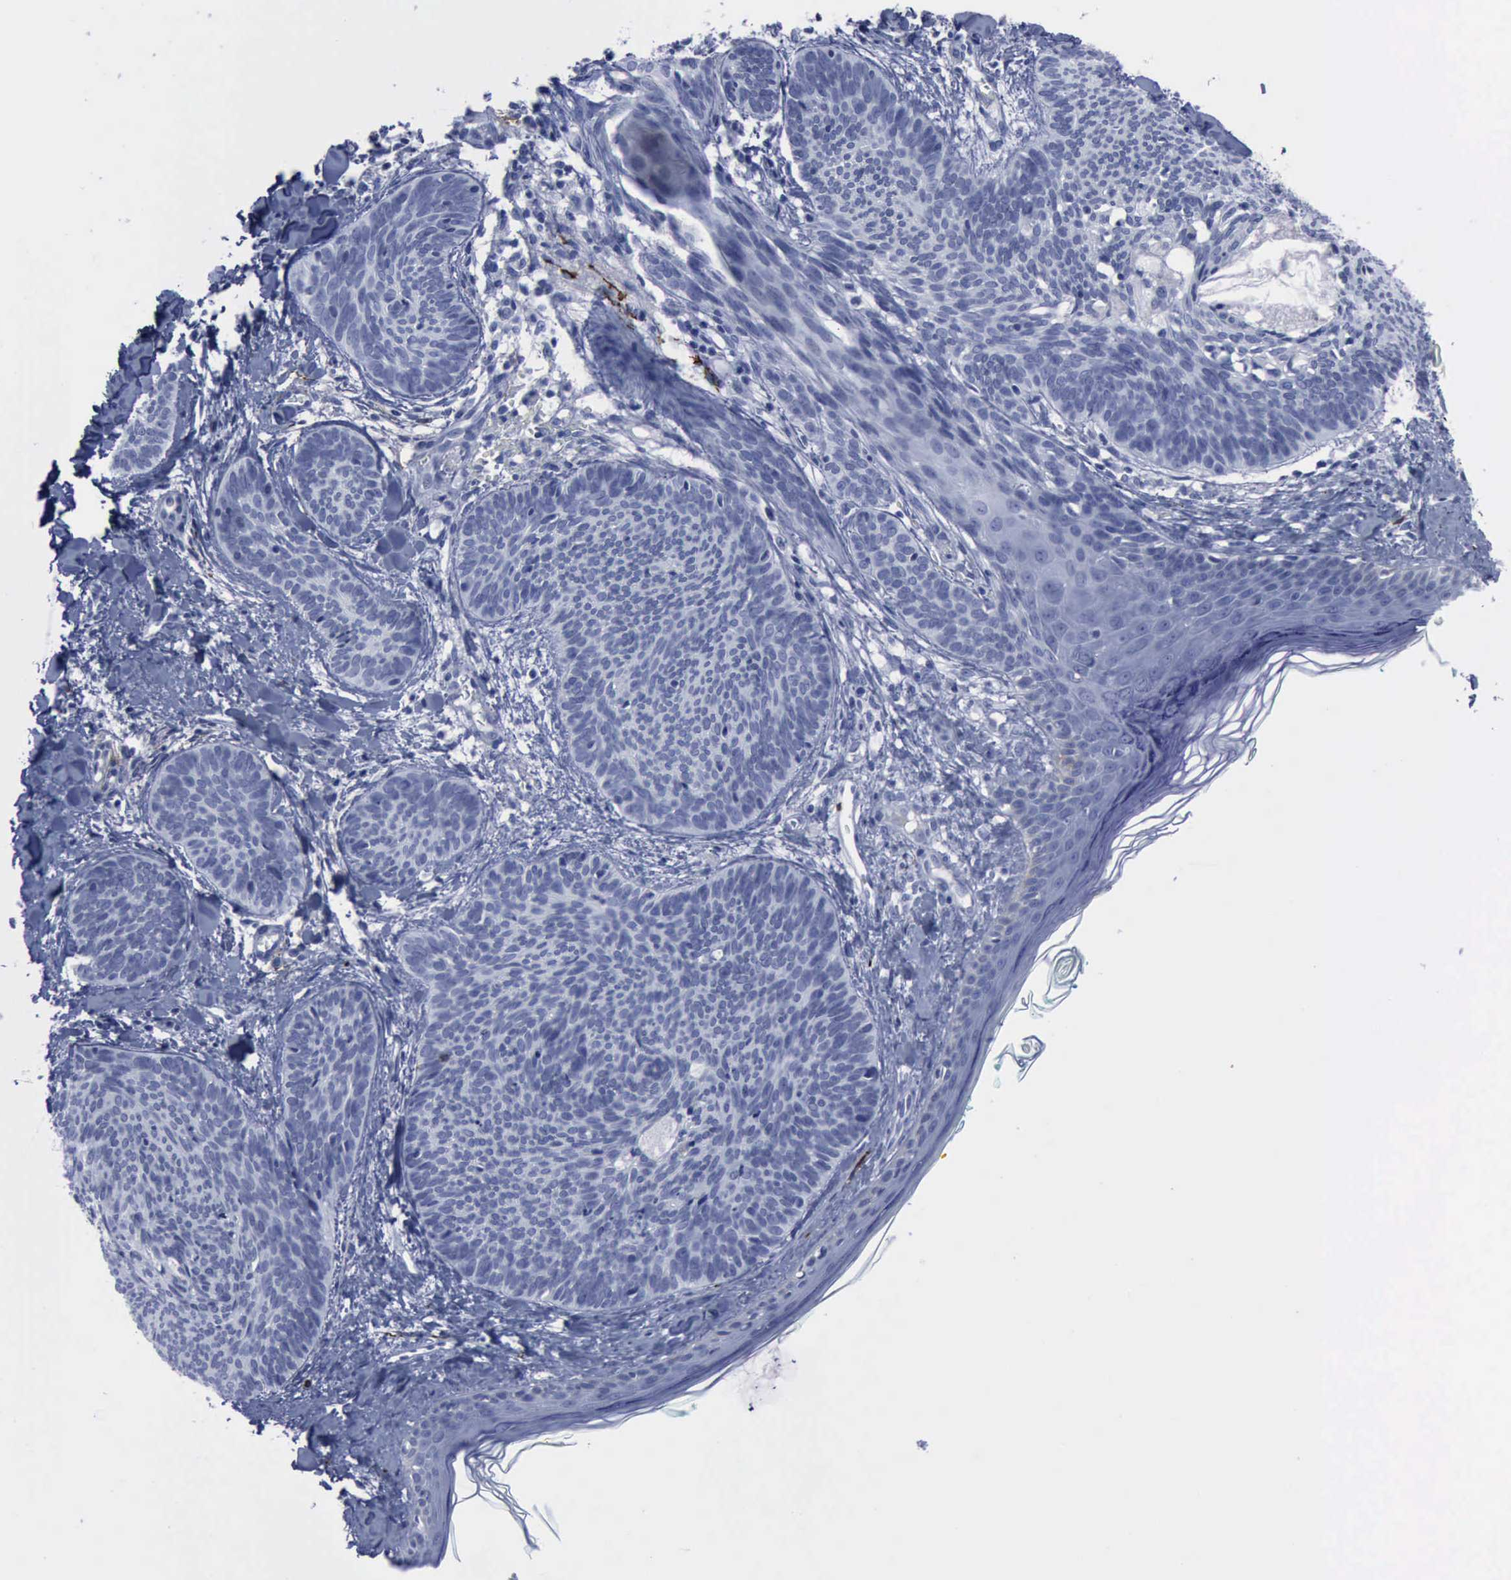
{"staining": {"intensity": "negative", "quantity": "none", "location": "none"}, "tissue": "skin cancer", "cell_type": "Tumor cells", "image_type": "cancer", "snomed": [{"axis": "morphology", "description": "Basal cell carcinoma"}, {"axis": "topography", "description": "Skin"}], "caption": "Histopathology image shows no protein positivity in tumor cells of basal cell carcinoma (skin) tissue.", "gene": "NGFR", "patient": {"sex": "female", "age": 81}}